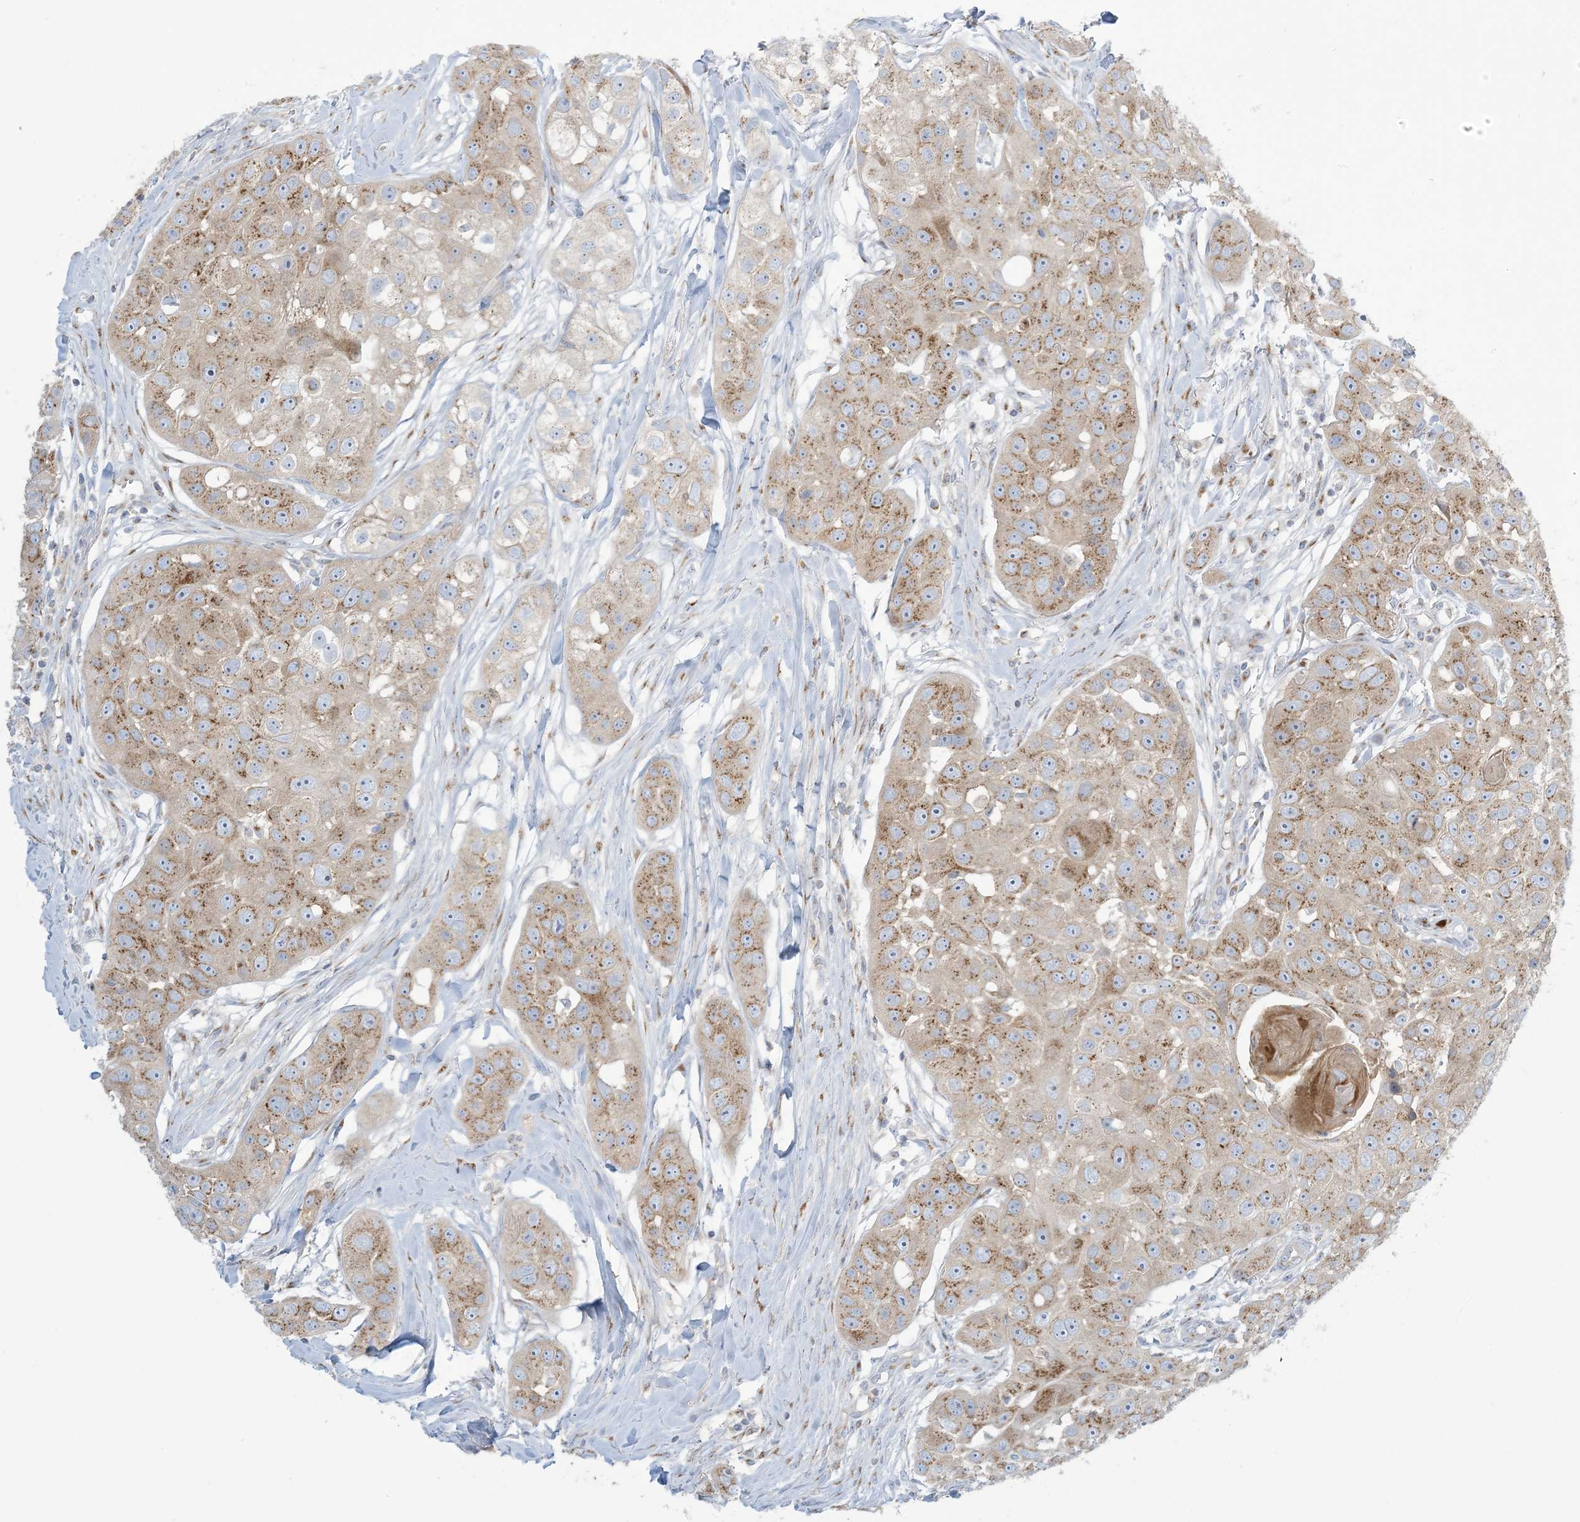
{"staining": {"intensity": "moderate", "quantity": ">75%", "location": "cytoplasmic/membranous"}, "tissue": "head and neck cancer", "cell_type": "Tumor cells", "image_type": "cancer", "snomed": [{"axis": "morphology", "description": "Normal tissue, NOS"}, {"axis": "morphology", "description": "Squamous cell carcinoma, NOS"}, {"axis": "topography", "description": "Skeletal muscle"}, {"axis": "topography", "description": "Head-Neck"}], "caption": "Head and neck cancer tissue reveals moderate cytoplasmic/membranous staining in about >75% of tumor cells", "gene": "AFTPH", "patient": {"sex": "male", "age": 51}}